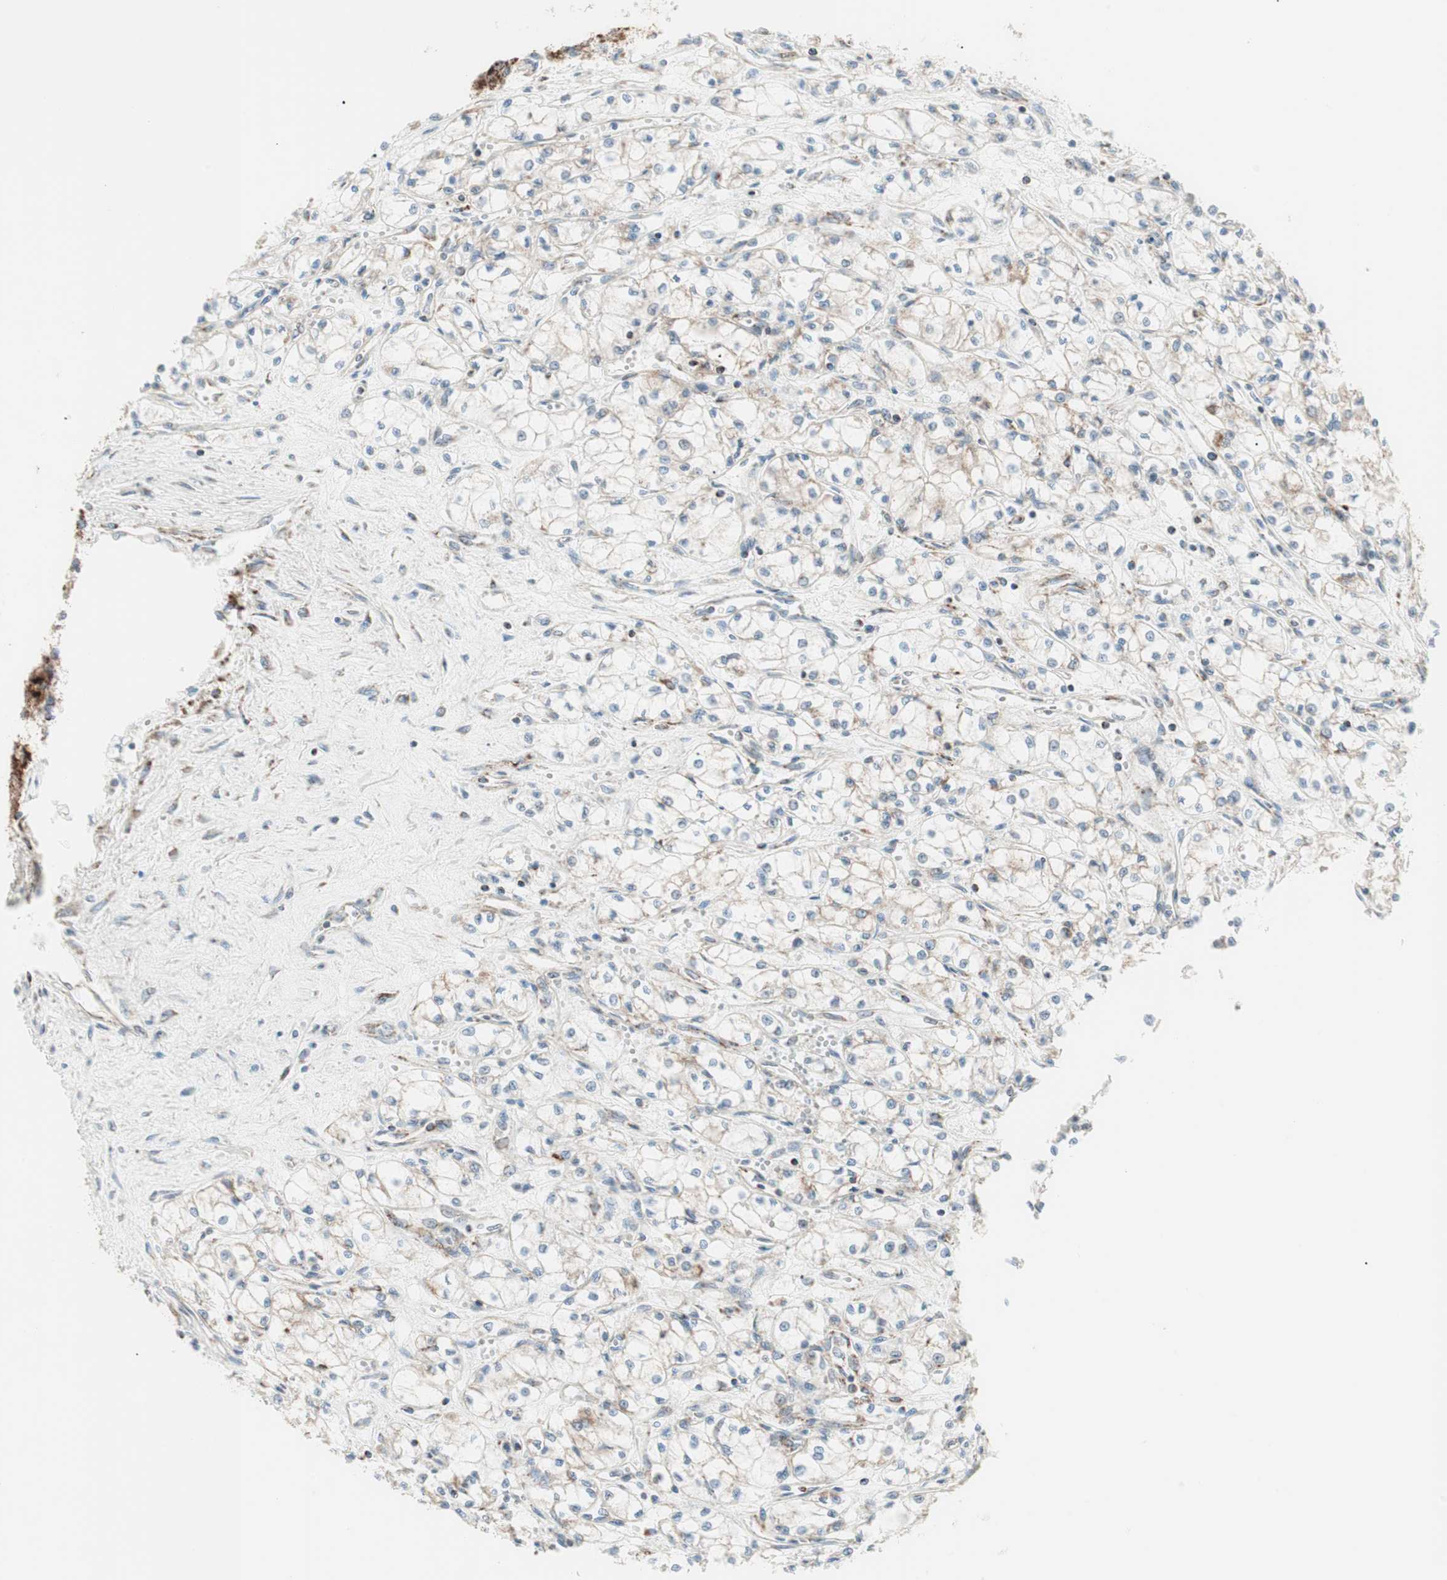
{"staining": {"intensity": "weak", "quantity": "25%-75%", "location": "cytoplasmic/membranous"}, "tissue": "renal cancer", "cell_type": "Tumor cells", "image_type": "cancer", "snomed": [{"axis": "morphology", "description": "Normal tissue, NOS"}, {"axis": "morphology", "description": "Adenocarcinoma, NOS"}, {"axis": "topography", "description": "Kidney"}], "caption": "A brown stain highlights weak cytoplasmic/membranous positivity of a protein in human renal cancer tumor cells.", "gene": "TOMM20", "patient": {"sex": "male", "age": 59}}